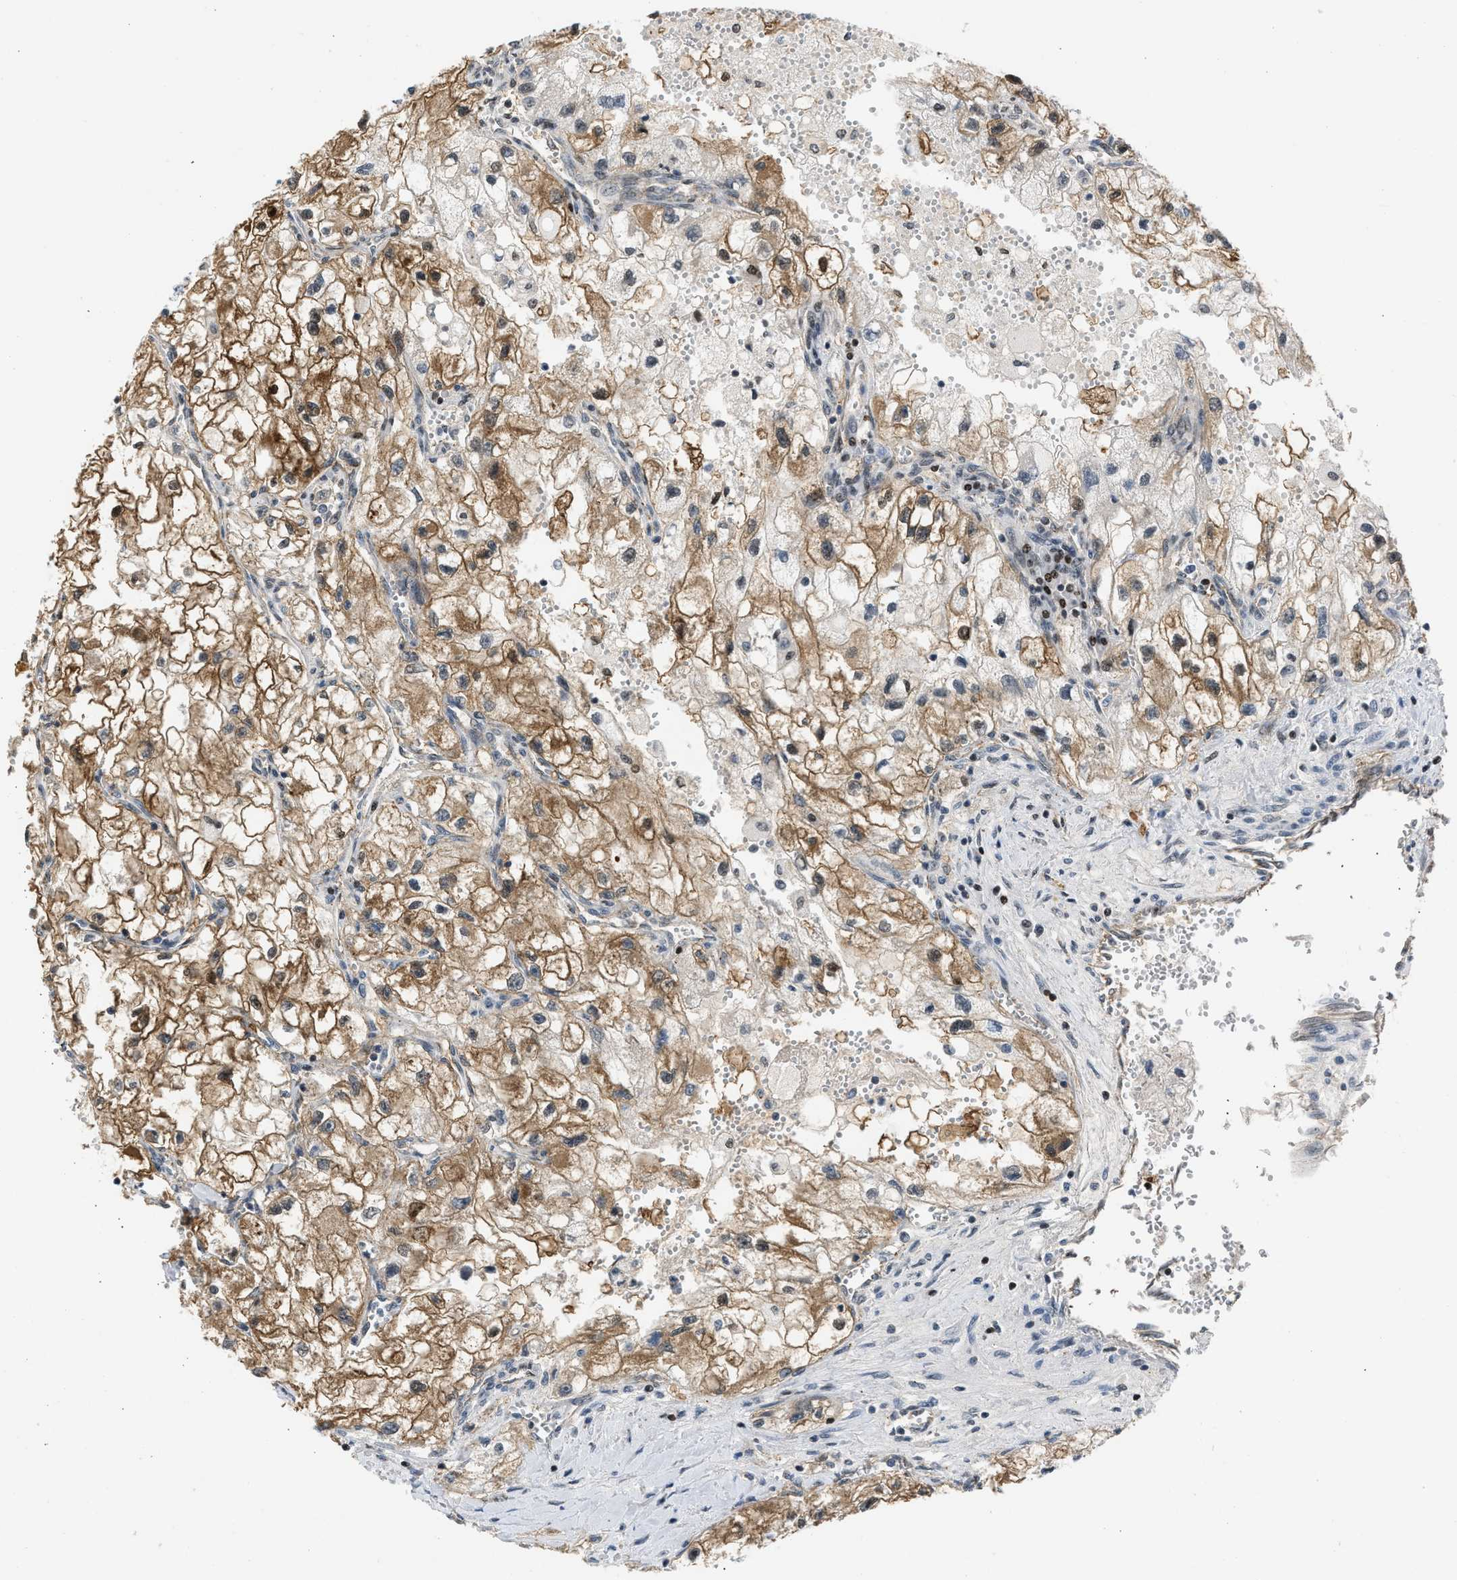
{"staining": {"intensity": "moderate", "quantity": ">75%", "location": "cytoplasmic/membranous"}, "tissue": "renal cancer", "cell_type": "Tumor cells", "image_type": "cancer", "snomed": [{"axis": "morphology", "description": "Adenocarcinoma, NOS"}, {"axis": "topography", "description": "Kidney"}], "caption": "A brown stain shows moderate cytoplasmic/membranous positivity of a protein in adenocarcinoma (renal) tumor cells. The protein of interest is shown in brown color, while the nuclei are stained blue.", "gene": "OLIG3", "patient": {"sex": "female", "age": 70}}